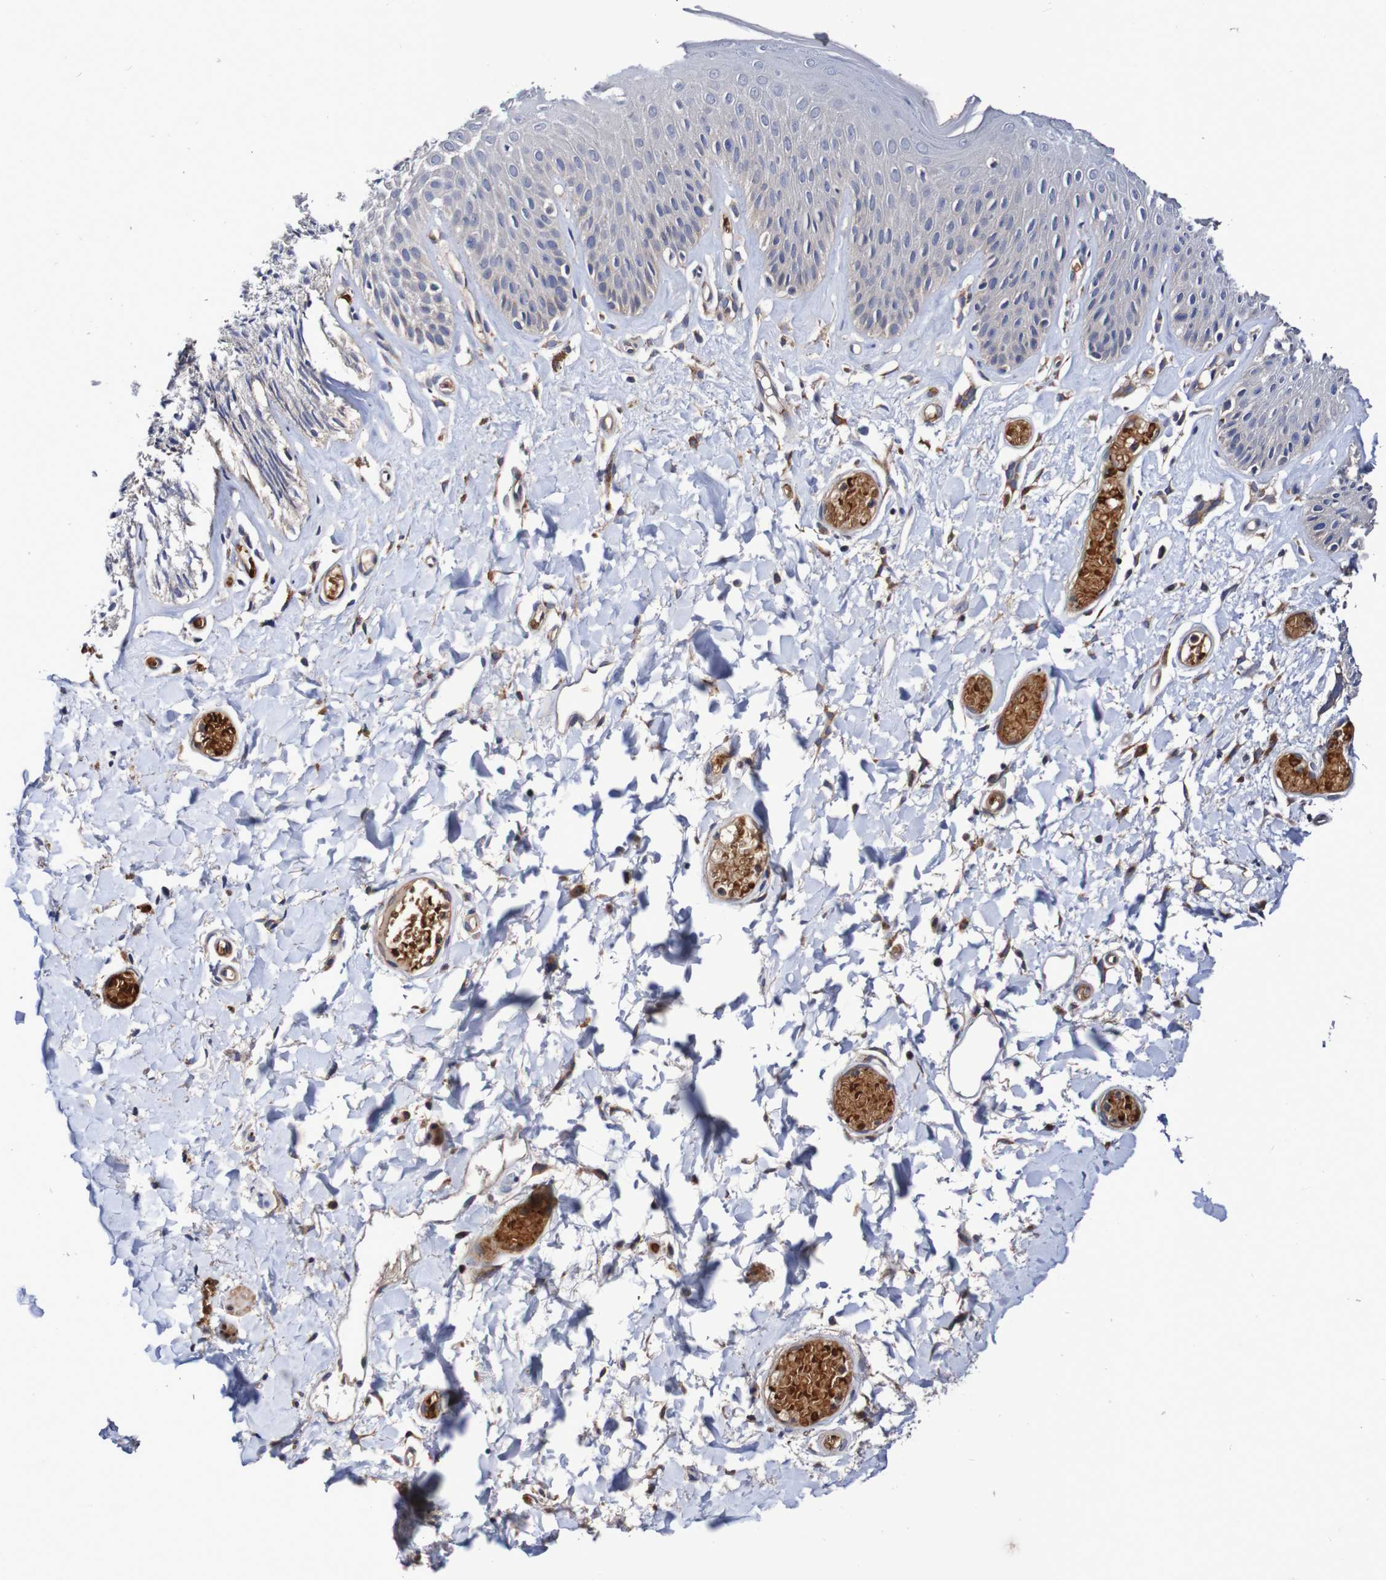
{"staining": {"intensity": "negative", "quantity": "none", "location": "none"}, "tissue": "skin", "cell_type": "Epidermal cells", "image_type": "normal", "snomed": [{"axis": "morphology", "description": "Normal tissue, NOS"}, {"axis": "topography", "description": "Vulva"}], "caption": "An immunohistochemistry photomicrograph of benign skin is shown. There is no staining in epidermal cells of skin.", "gene": "WNT4", "patient": {"sex": "female", "age": 73}}